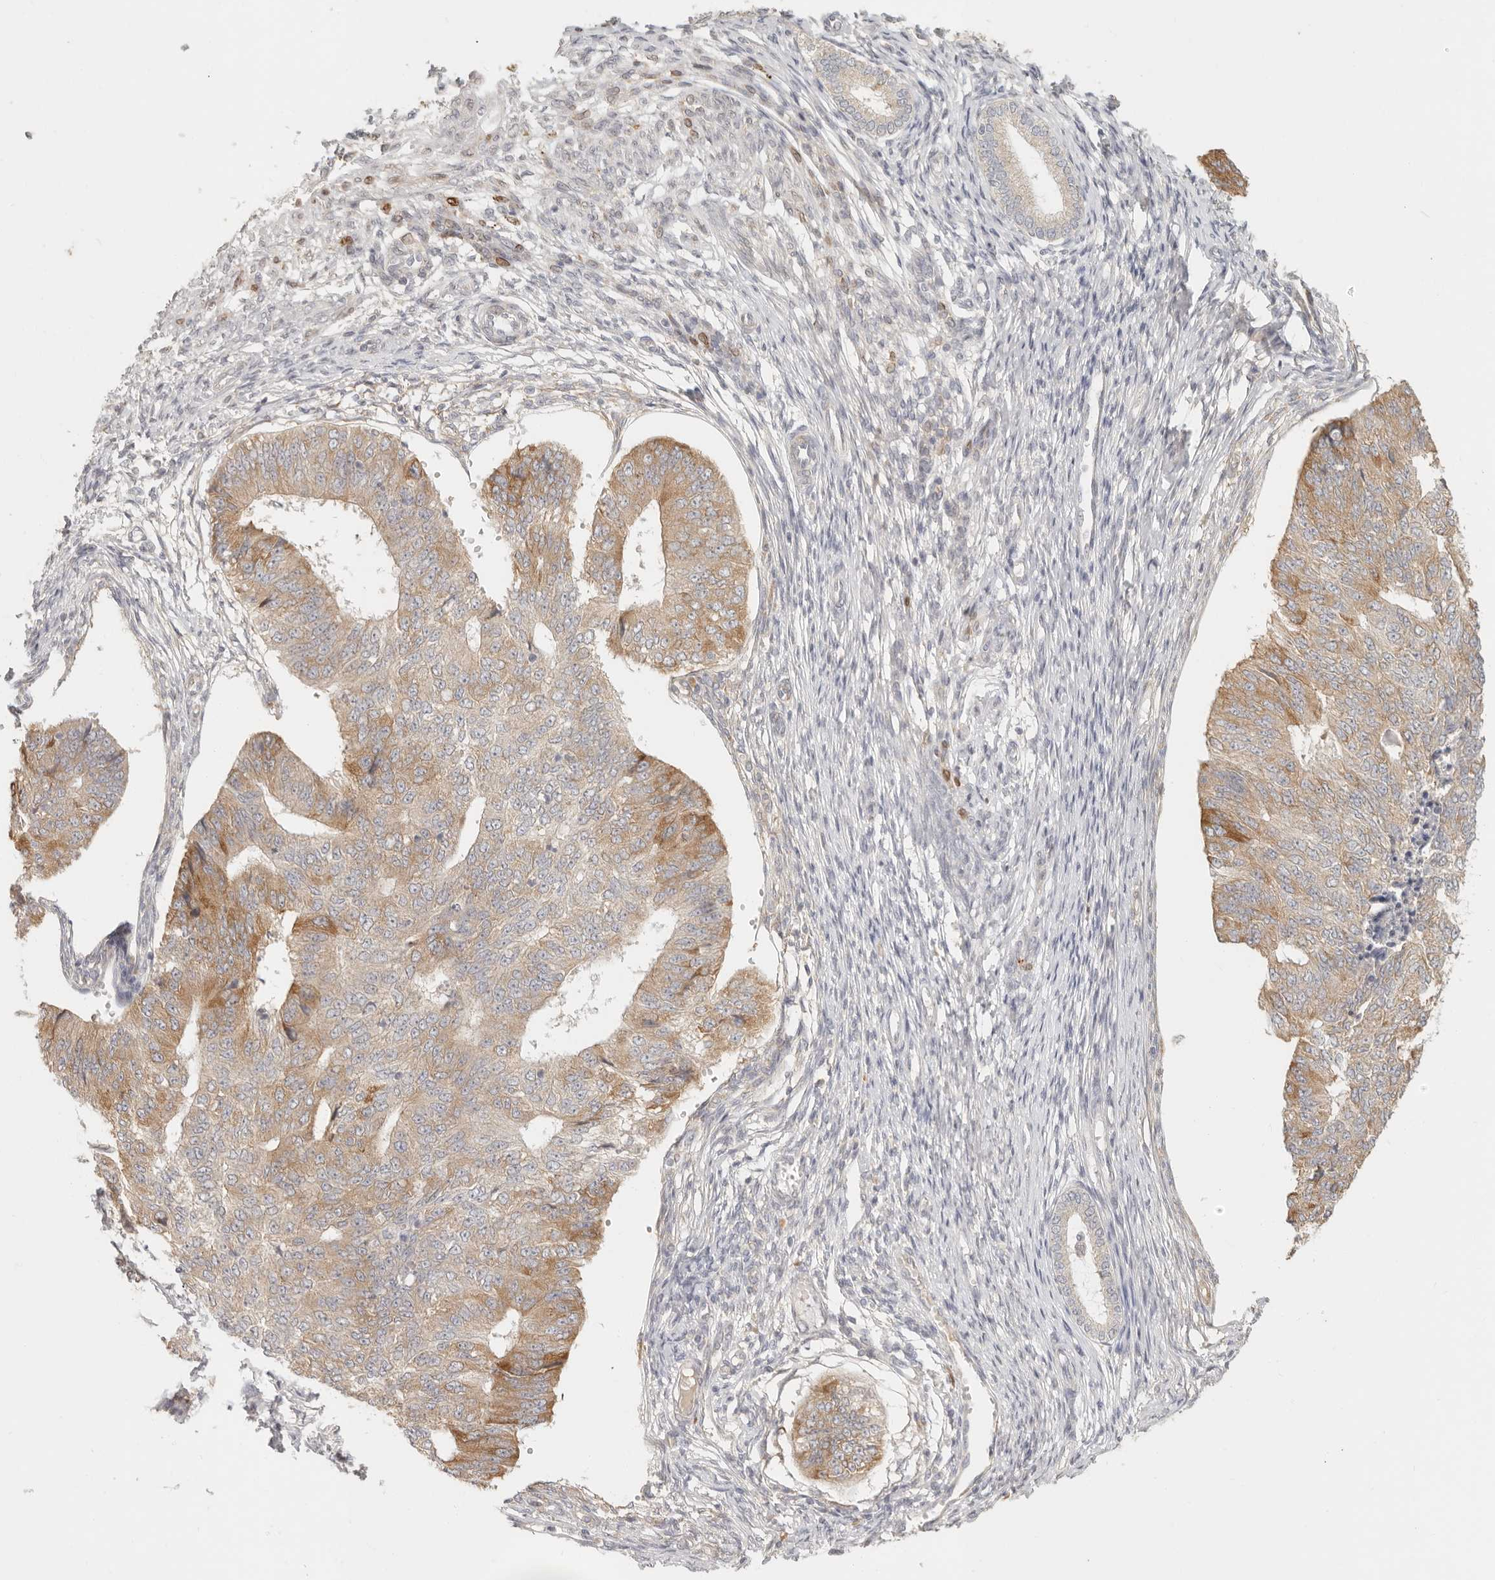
{"staining": {"intensity": "moderate", "quantity": "25%-75%", "location": "cytoplasmic/membranous"}, "tissue": "endometrial cancer", "cell_type": "Tumor cells", "image_type": "cancer", "snomed": [{"axis": "morphology", "description": "Adenocarcinoma, NOS"}, {"axis": "topography", "description": "Endometrium"}], "caption": "Human endometrial cancer stained with a brown dye displays moderate cytoplasmic/membranous positive expression in about 25%-75% of tumor cells.", "gene": "PABPC4", "patient": {"sex": "female", "age": 32}}